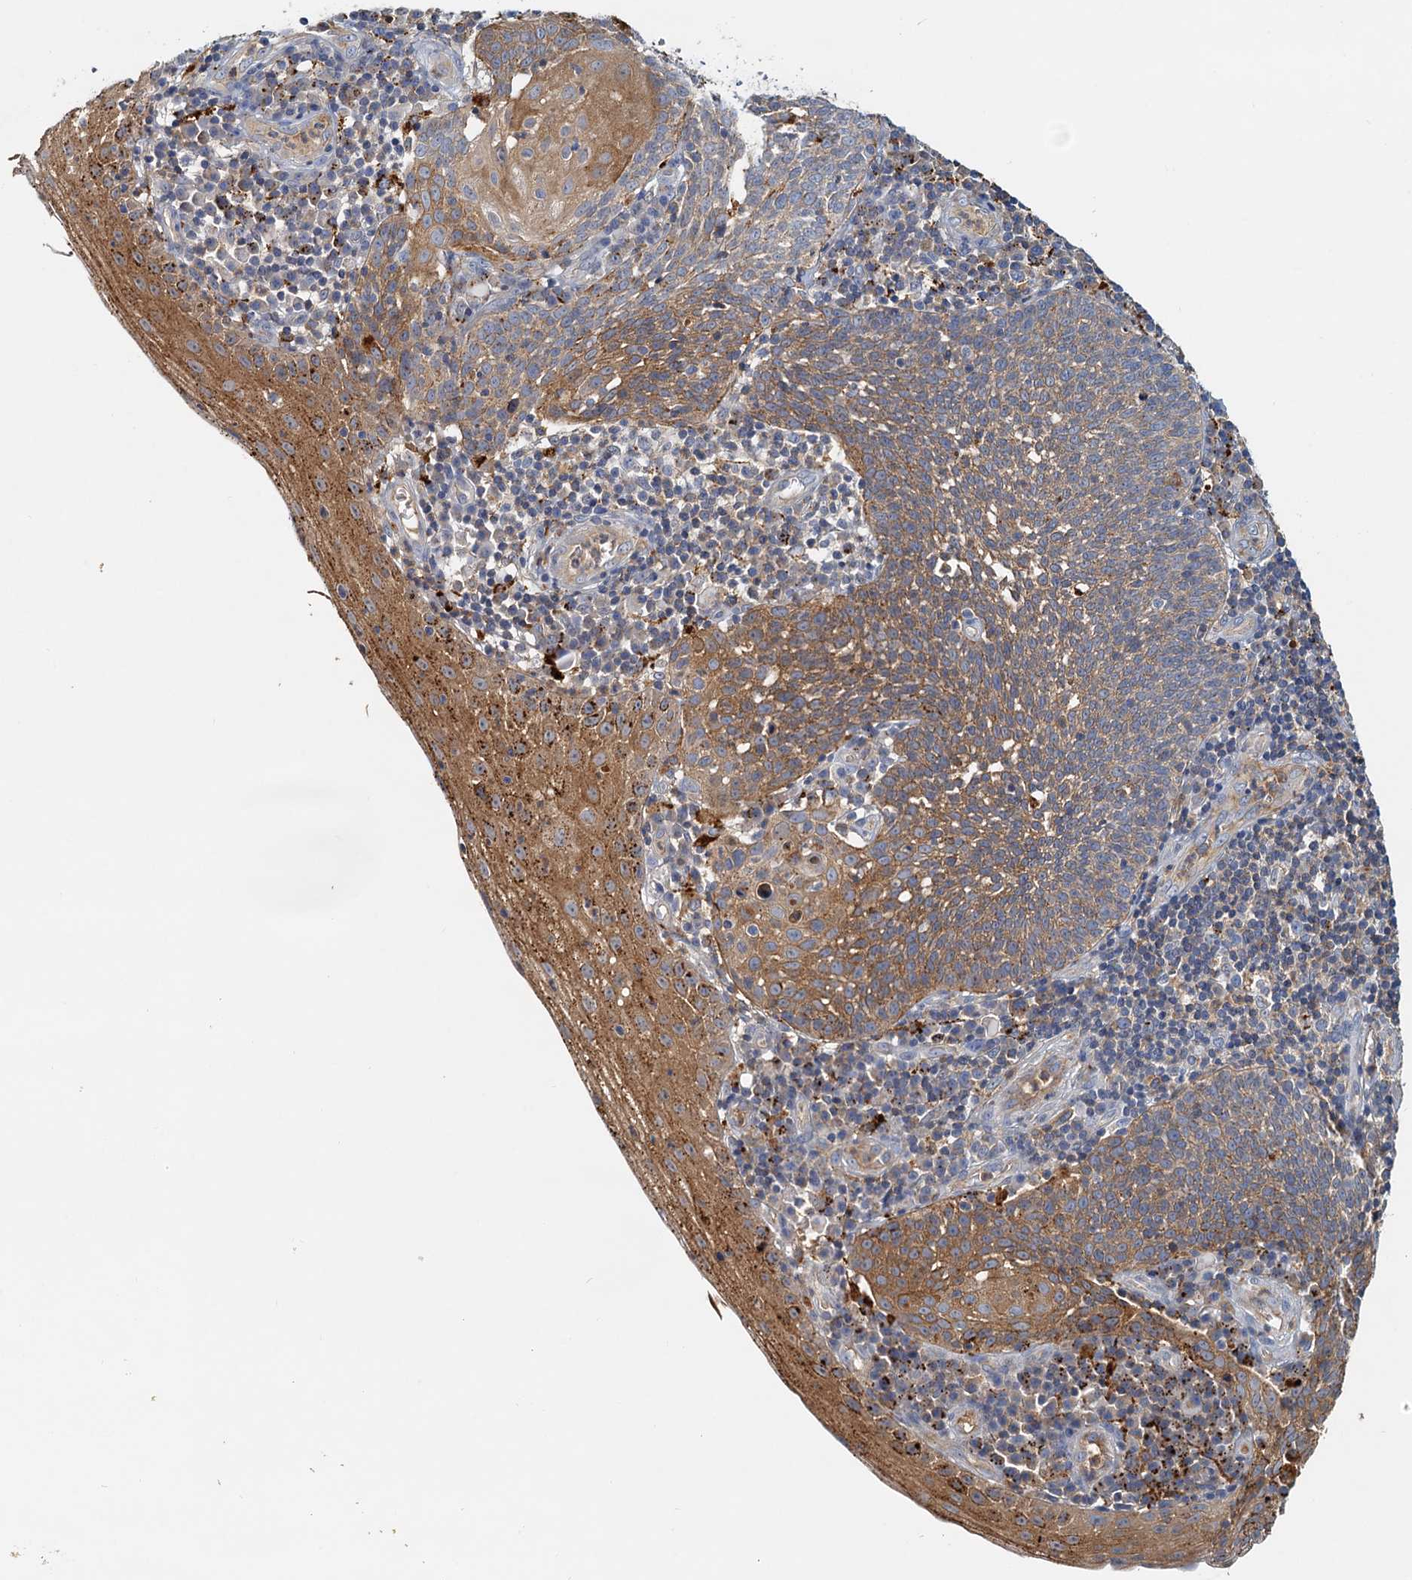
{"staining": {"intensity": "moderate", "quantity": ">75%", "location": "cytoplasmic/membranous"}, "tissue": "cervical cancer", "cell_type": "Tumor cells", "image_type": "cancer", "snomed": [{"axis": "morphology", "description": "Squamous cell carcinoma, NOS"}, {"axis": "topography", "description": "Cervix"}], "caption": "High-magnification brightfield microscopy of cervical cancer (squamous cell carcinoma) stained with DAB (3,3'-diaminobenzidine) (brown) and counterstained with hematoxylin (blue). tumor cells exhibit moderate cytoplasmic/membranous expression is seen in approximately>75% of cells. The protein is stained brown, and the nuclei are stained in blue (DAB IHC with brightfield microscopy, high magnification).", "gene": "TOLLIP", "patient": {"sex": "female", "age": 34}}